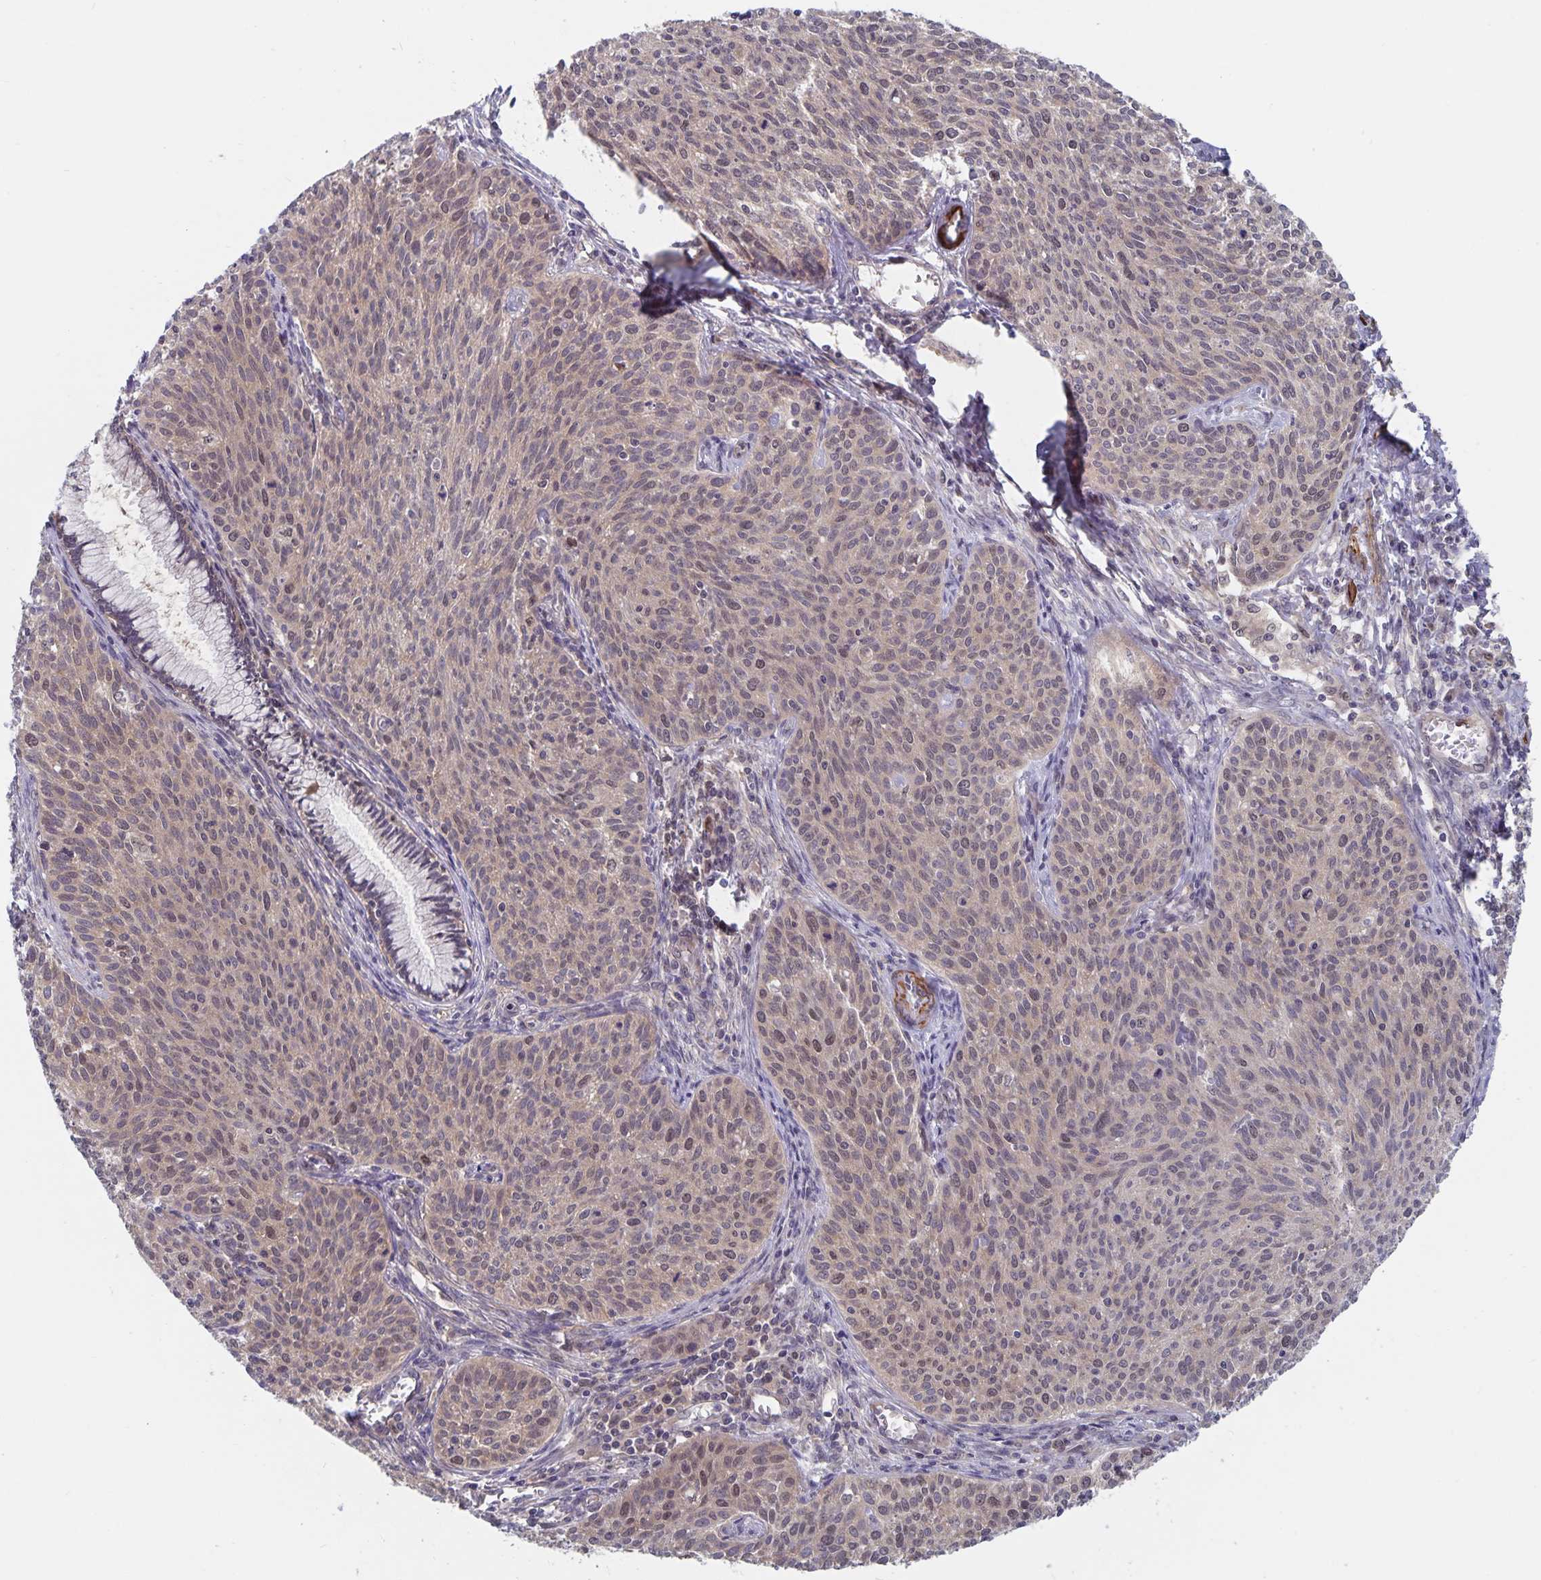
{"staining": {"intensity": "weak", "quantity": "25%-75%", "location": "nuclear"}, "tissue": "cervical cancer", "cell_type": "Tumor cells", "image_type": "cancer", "snomed": [{"axis": "morphology", "description": "Squamous cell carcinoma, NOS"}, {"axis": "topography", "description": "Cervix"}], "caption": "Cervical cancer (squamous cell carcinoma) stained with a protein marker exhibits weak staining in tumor cells.", "gene": "BAG6", "patient": {"sex": "female", "age": 38}}